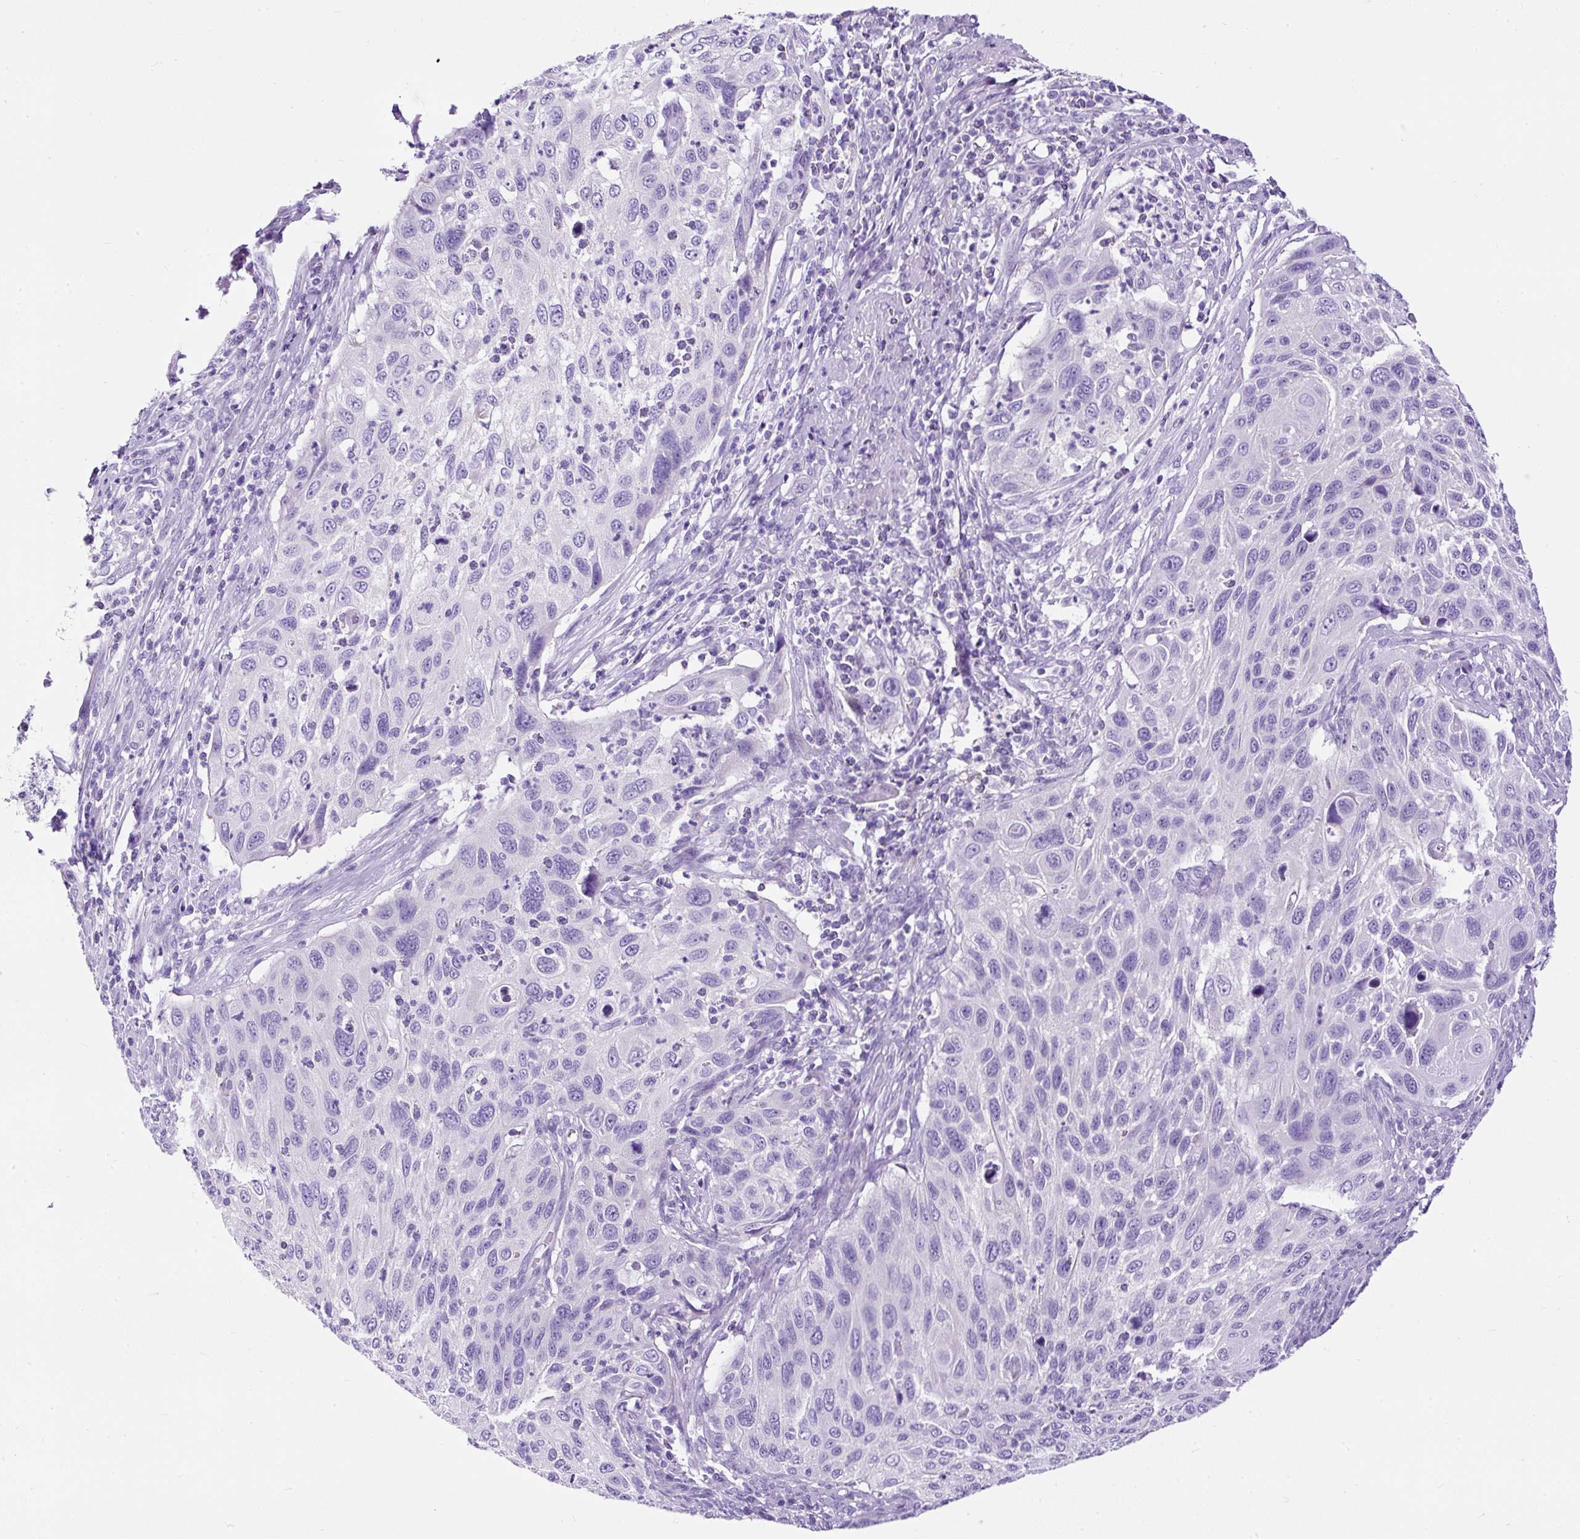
{"staining": {"intensity": "negative", "quantity": "none", "location": "none"}, "tissue": "cervical cancer", "cell_type": "Tumor cells", "image_type": "cancer", "snomed": [{"axis": "morphology", "description": "Squamous cell carcinoma, NOS"}, {"axis": "topography", "description": "Cervix"}], "caption": "IHC of cervical cancer shows no staining in tumor cells.", "gene": "STOX2", "patient": {"sex": "female", "age": 70}}